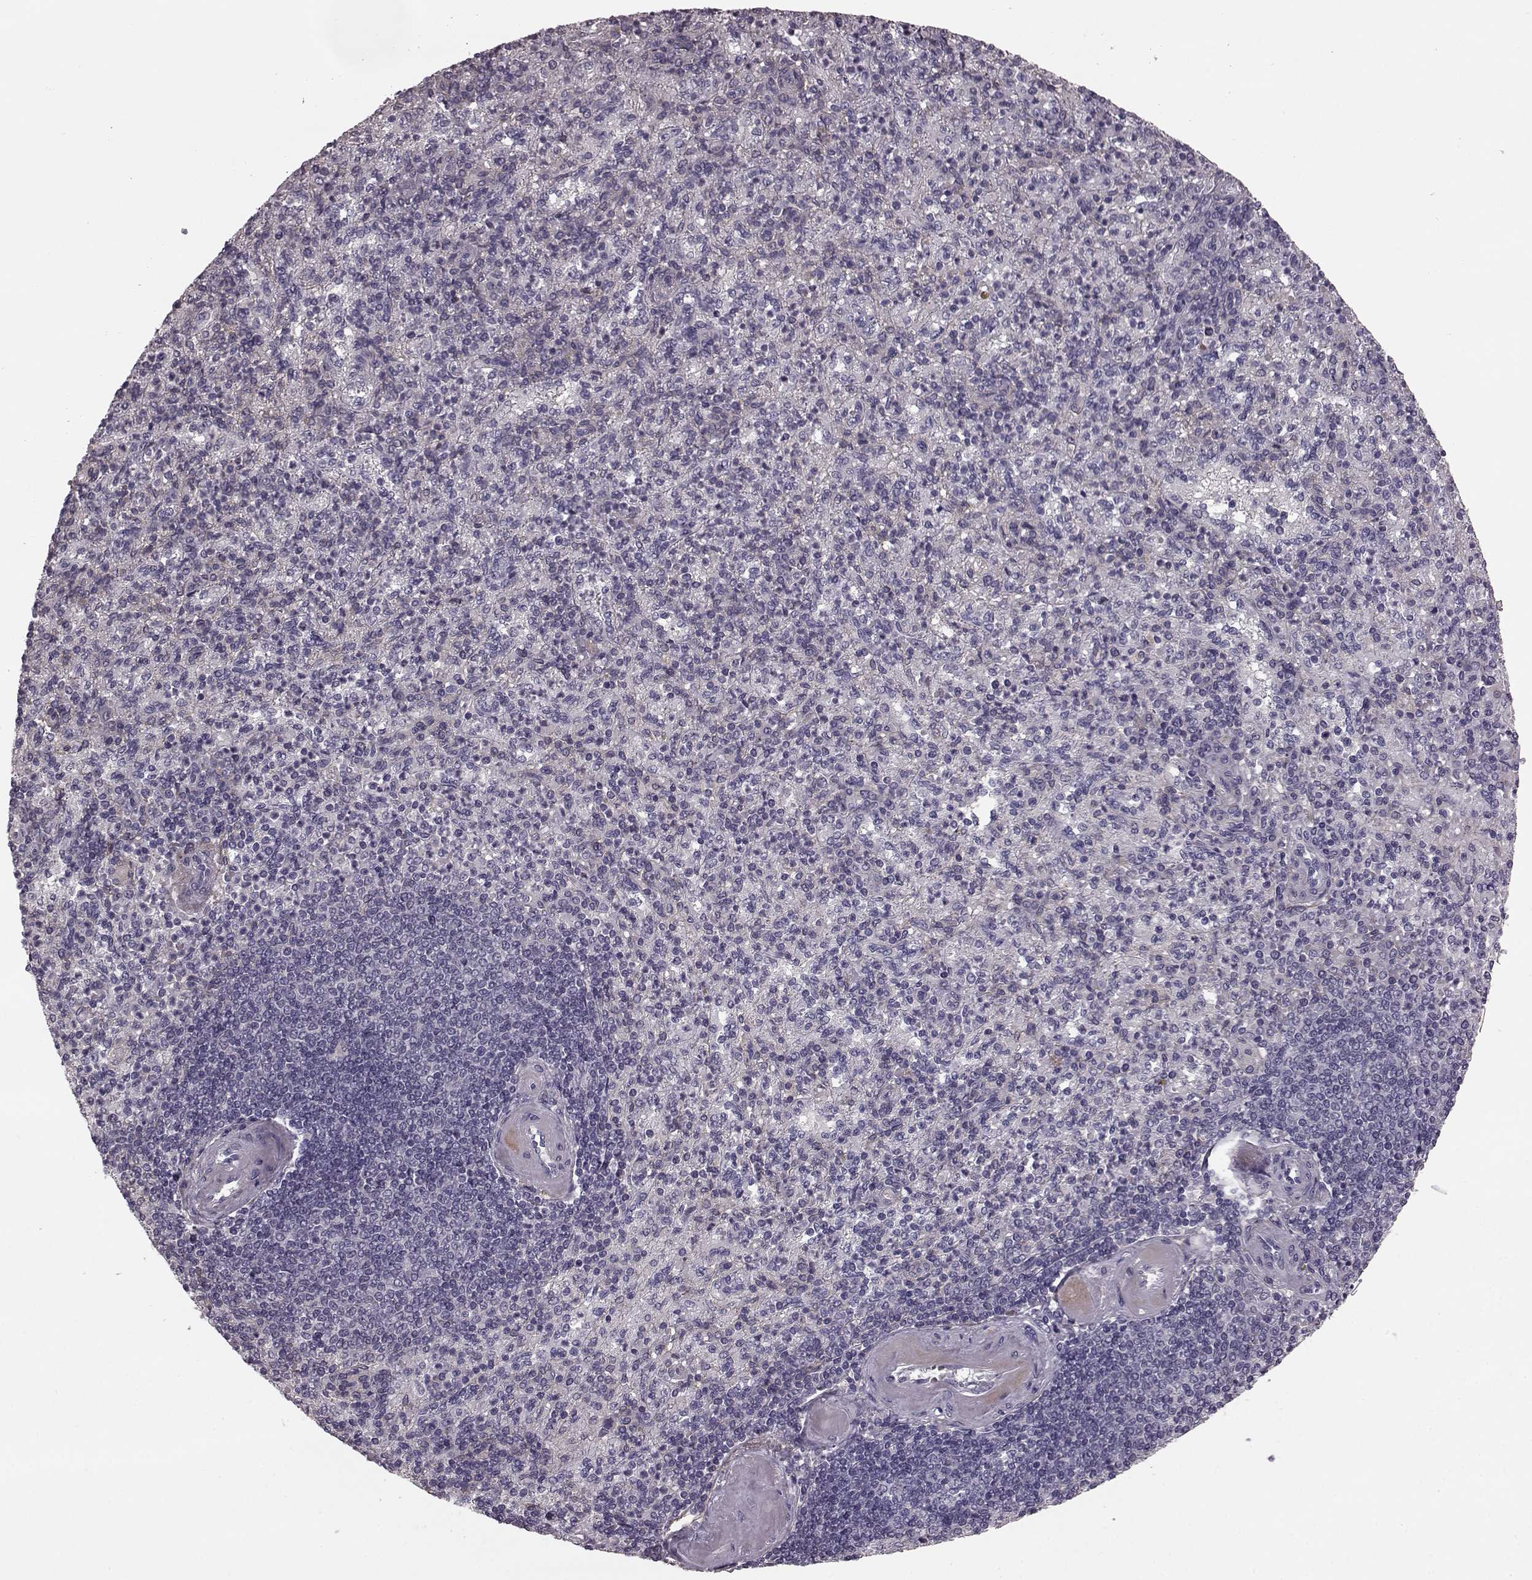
{"staining": {"intensity": "negative", "quantity": "none", "location": "none"}, "tissue": "spleen", "cell_type": "Cells in red pulp", "image_type": "normal", "snomed": [{"axis": "morphology", "description": "Normal tissue, NOS"}, {"axis": "topography", "description": "Spleen"}], "caption": "Immunohistochemistry (IHC) of normal spleen demonstrates no staining in cells in red pulp.", "gene": "GRK1", "patient": {"sex": "female", "age": 74}}